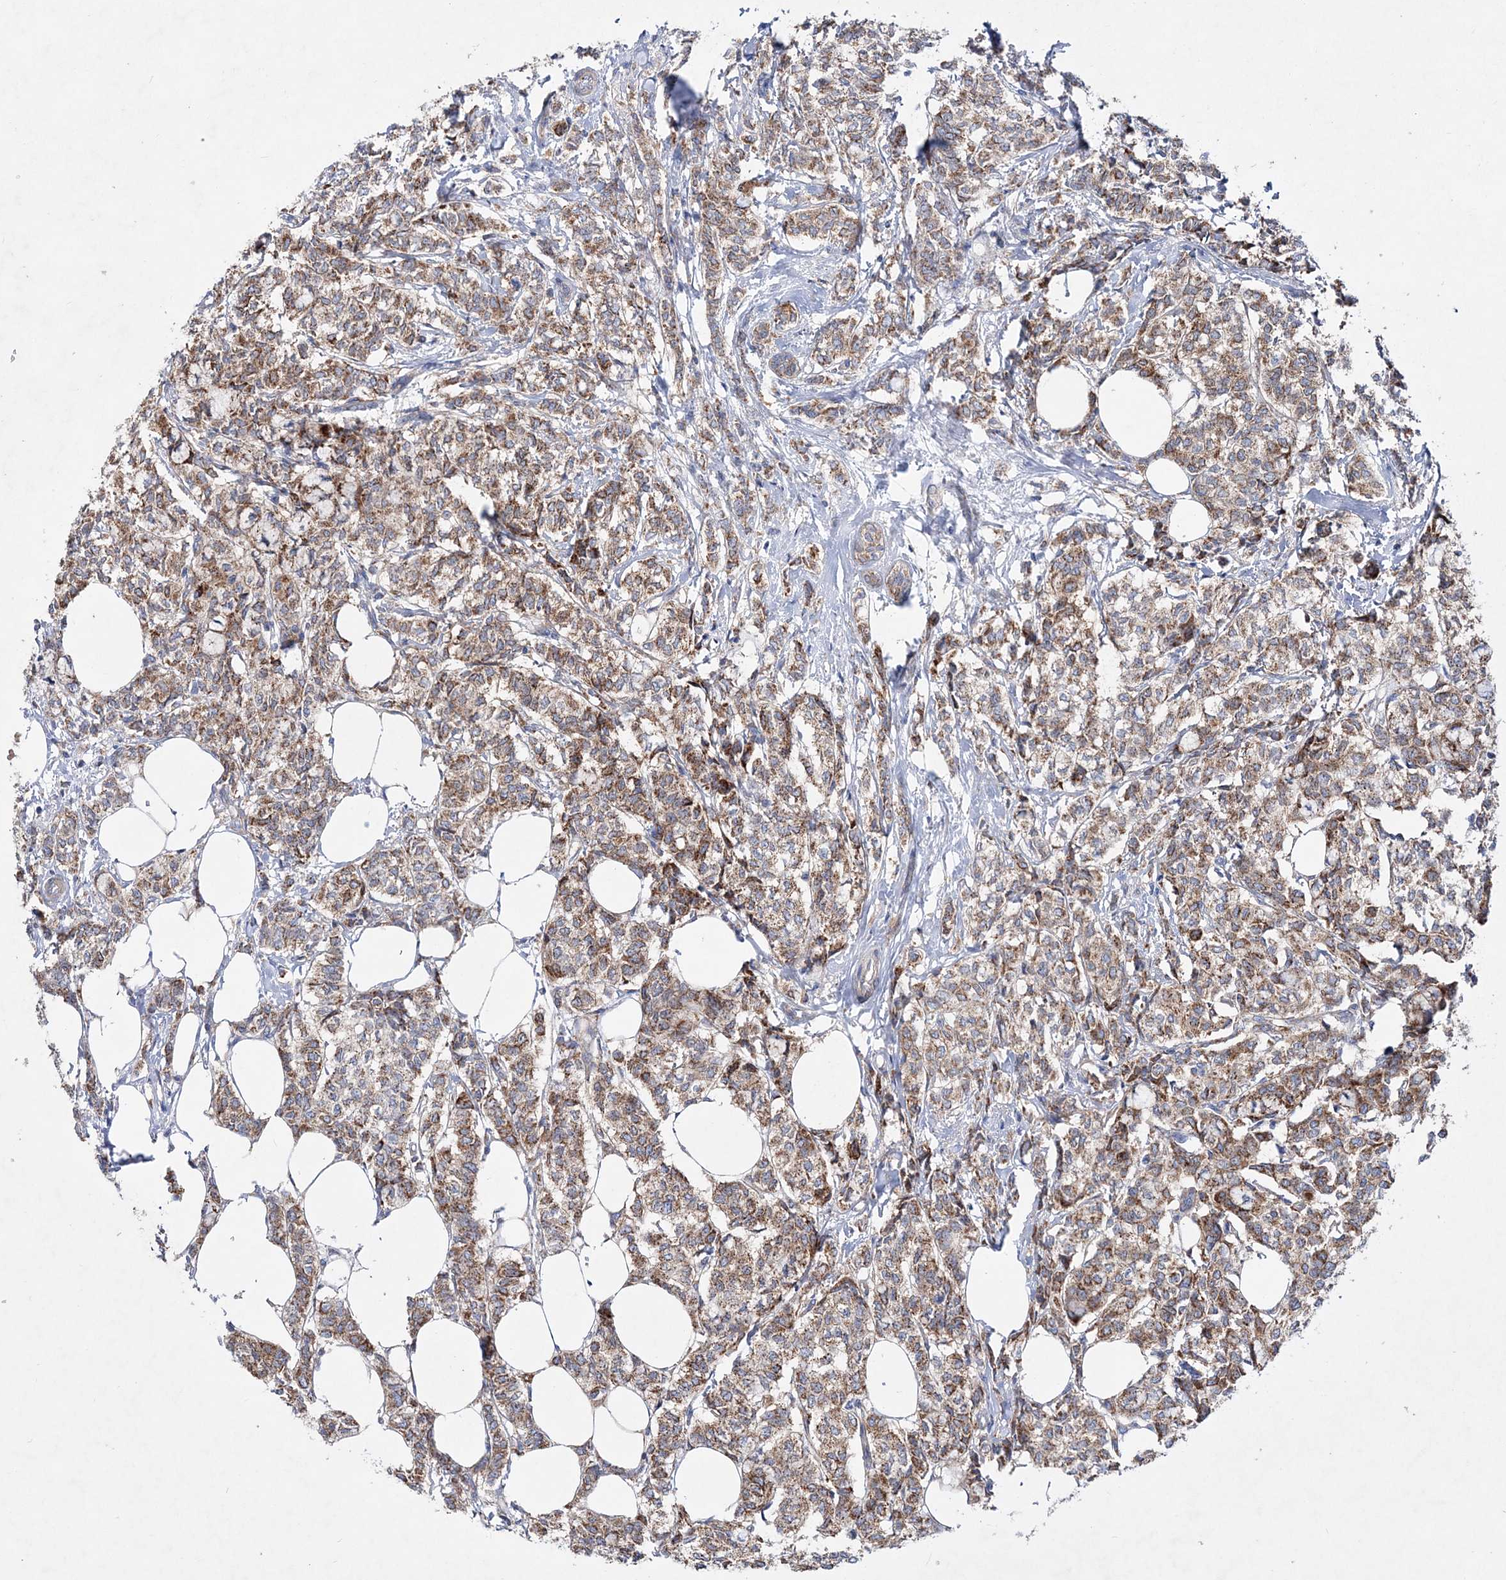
{"staining": {"intensity": "moderate", "quantity": ">75%", "location": "cytoplasmic/membranous"}, "tissue": "breast cancer", "cell_type": "Tumor cells", "image_type": "cancer", "snomed": [{"axis": "morphology", "description": "Lobular carcinoma"}, {"axis": "topography", "description": "Breast"}], "caption": "Approximately >75% of tumor cells in lobular carcinoma (breast) display moderate cytoplasmic/membranous protein expression as visualized by brown immunohistochemical staining.", "gene": "NGLY1", "patient": {"sex": "female", "age": 60}}